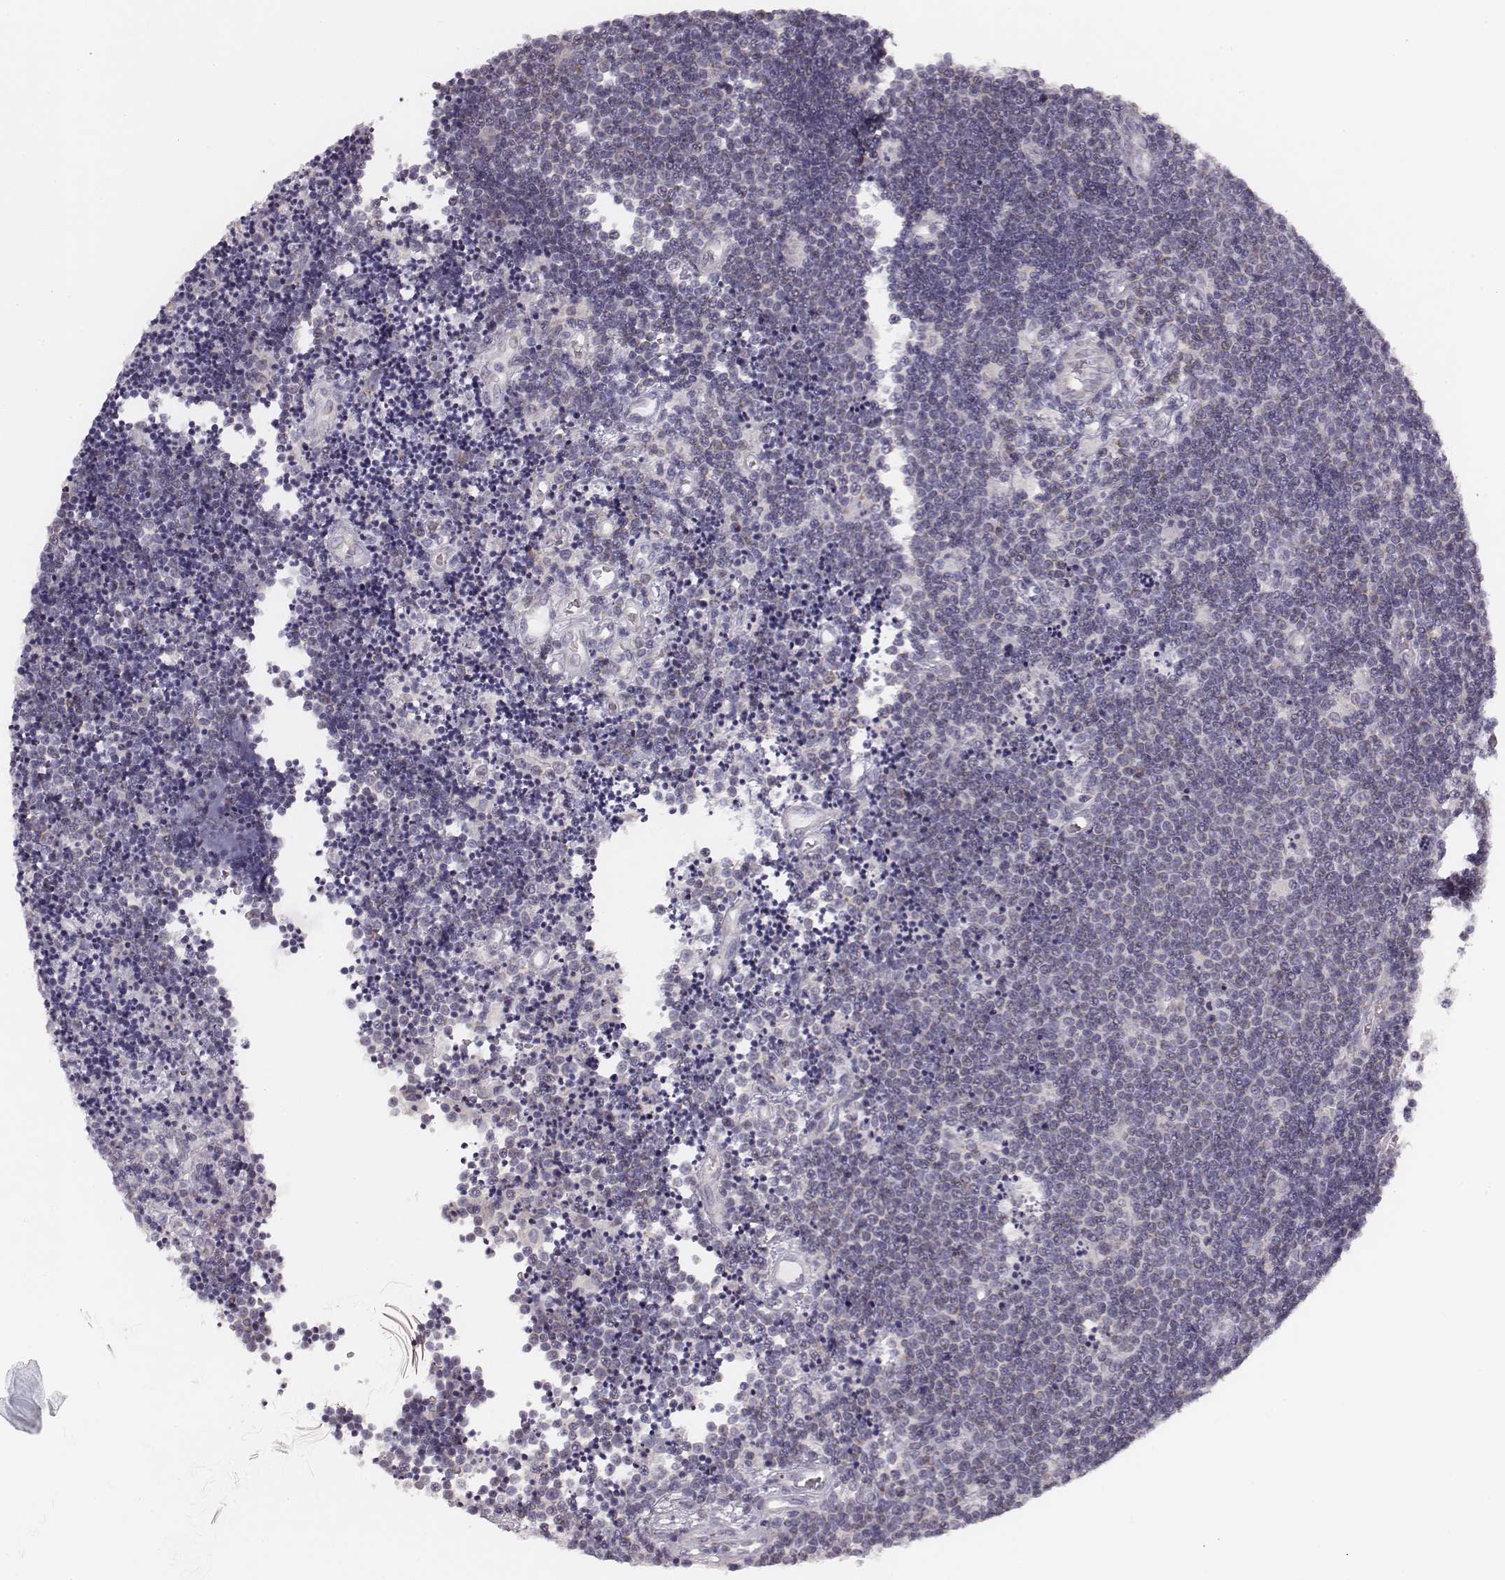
{"staining": {"intensity": "negative", "quantity": "none", "location": "none"}, "tissue": "lymphoma", "cell_type": "Tumor cells", "image_type": "cancer", "snomed": [{"axis": "morphology", "description": "Malignant lymphoma, non-Hodgkin's type, Low grade"}, {"axis": "topography", "description": "Brain"}], "caption": "DAB (3,3'-diaminobenzidine) immunohistochemical staining of human lymphoma displays no significant staining in tumor cells.", "gene": "UBL4B", "patient": {"sex": "female", "age": 66}}